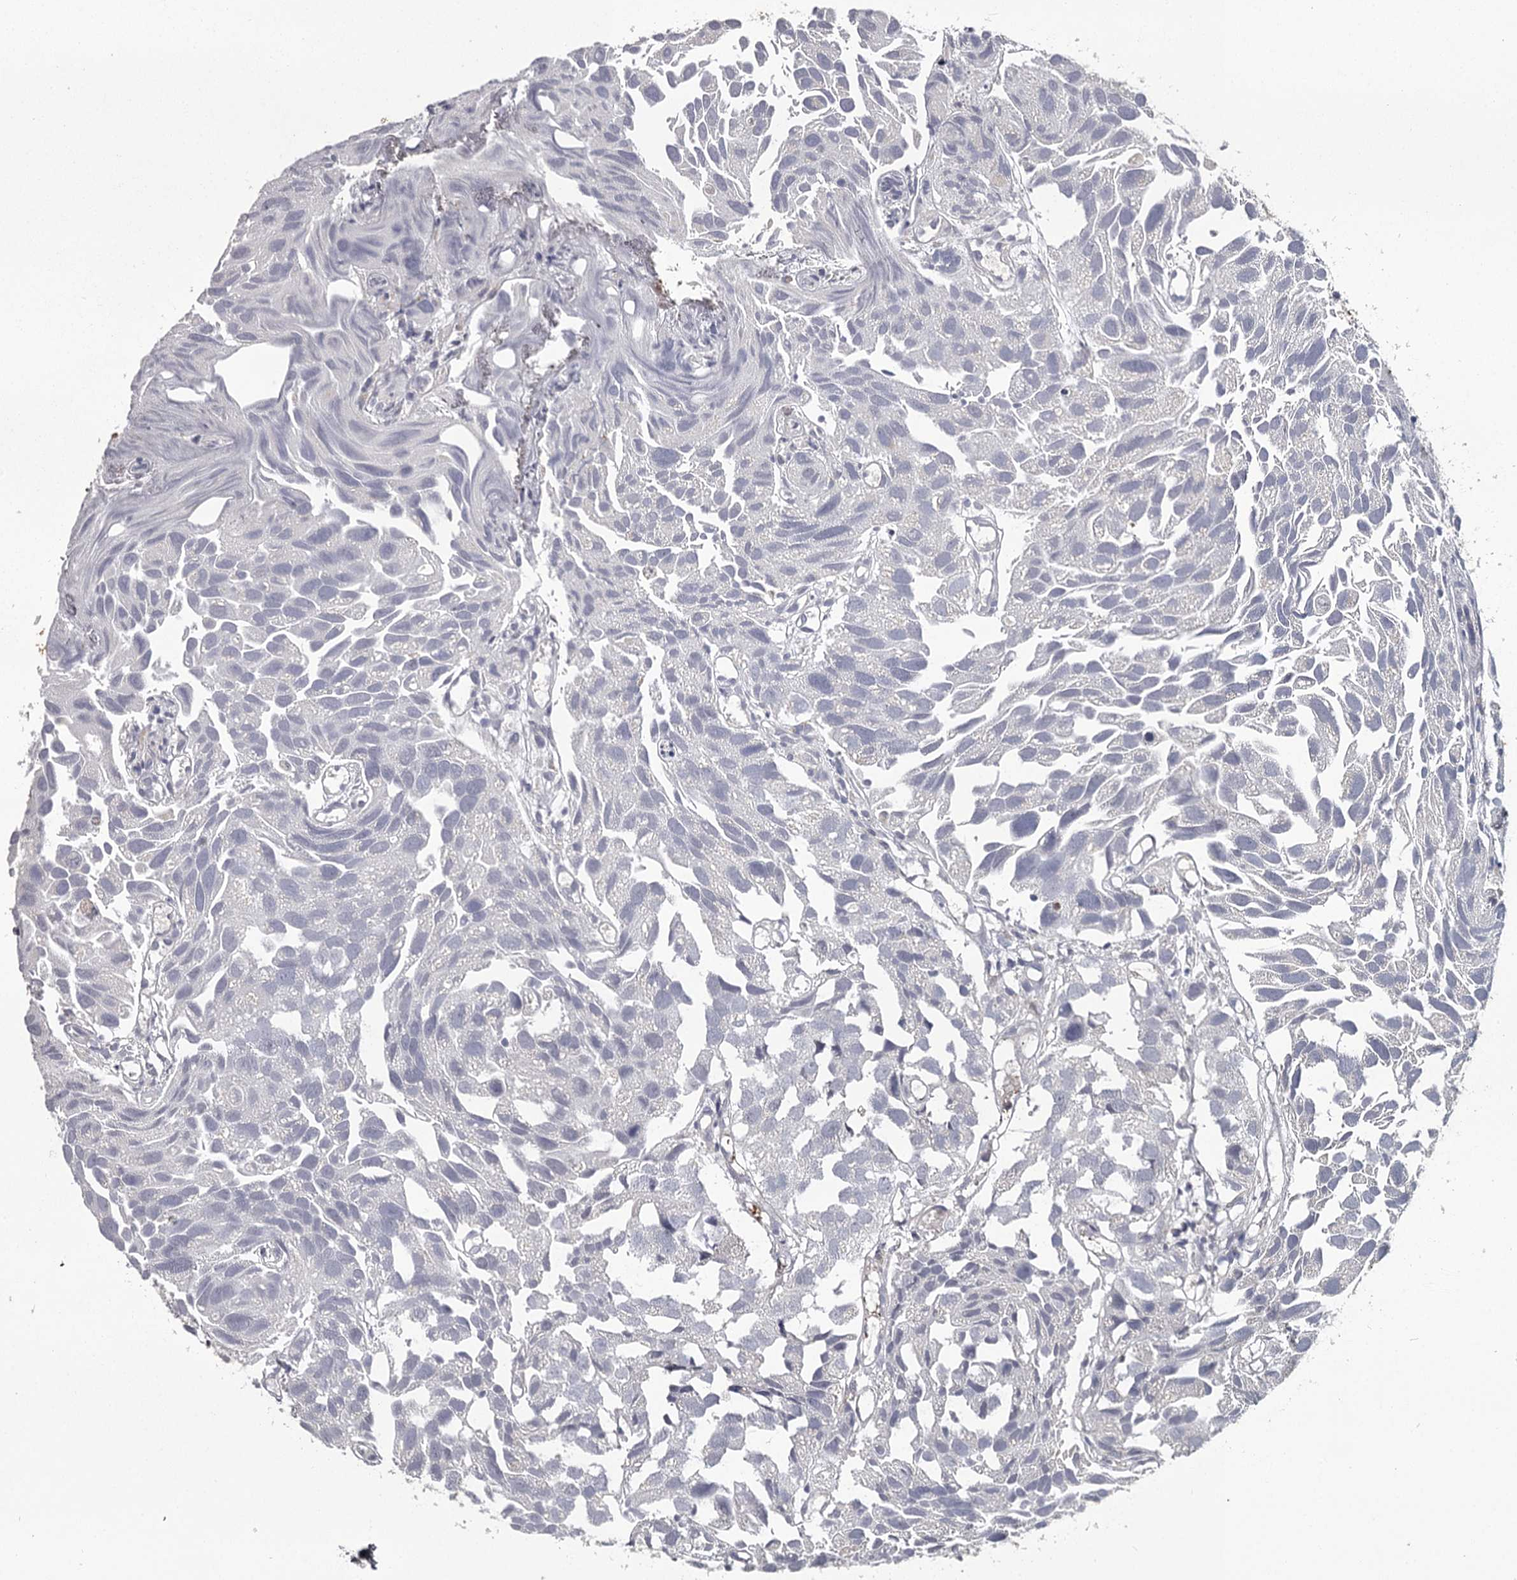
{"staining": {"intensity": "weak", "quantity": "25%-75%", "location": "cytoplasmic/membranous"}, "tissue": "urothelial cancer", "cell_type": "Tumor cells", "image_type": "cancer", "snomed": [{"axis": "morphology", "description": "Urothelial carcinoma, High grade"}, {"axis": "topography", "description": "Urinary bladder"}], "caption": "Human urothelial cancer stained with a protein marker reveals weak staining in tumor cells.", "gene": "RASSF6", "patient": {"sex": "female", "age": 75}}